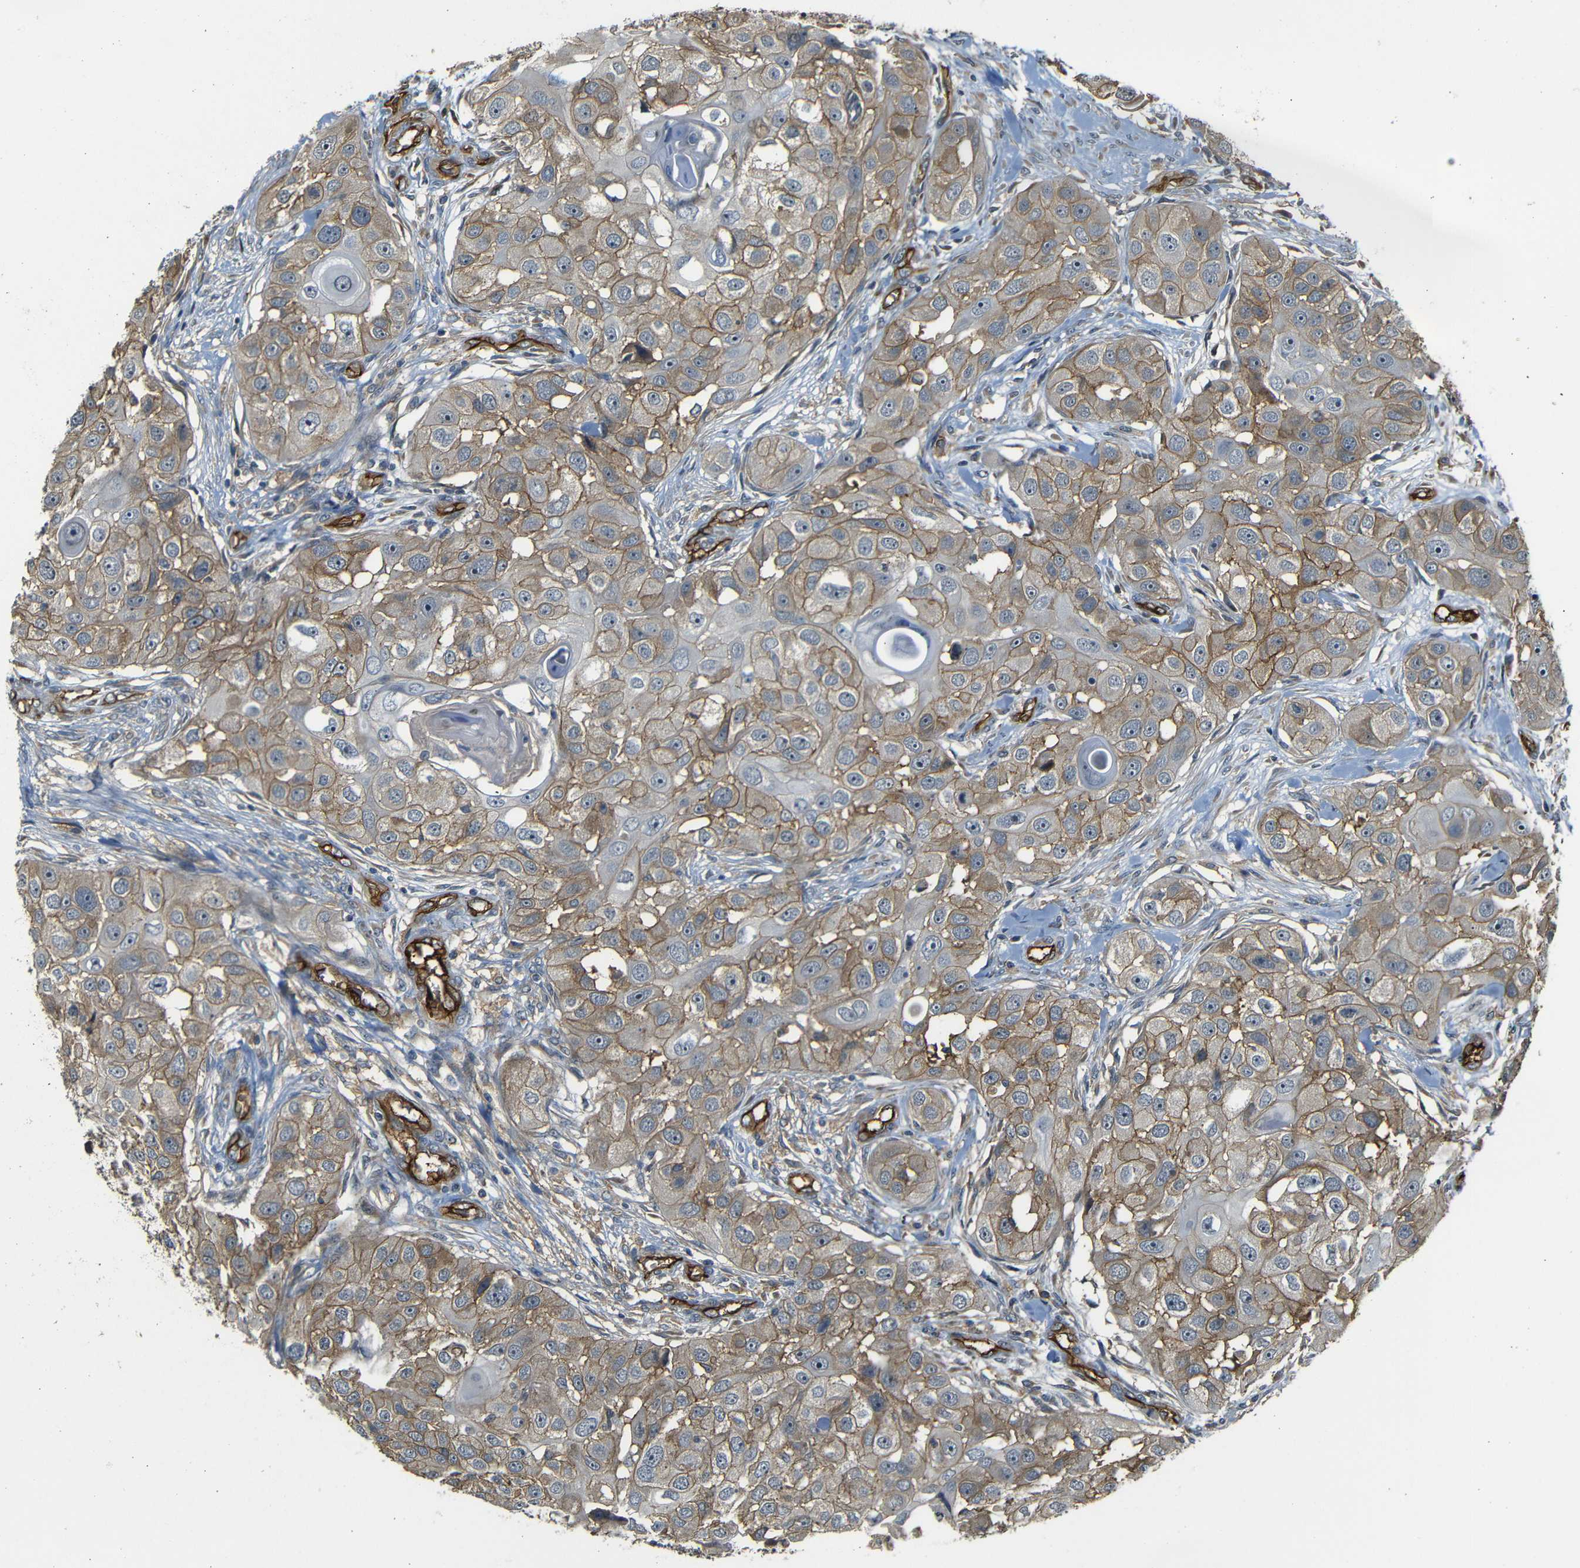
{"staining": {"intensity": "moderate", "quantity": ">75%", "location": "cytoplasmic/membranous"}, "tissue": "head and neck cancer", "cell_type": "Tumor cells", "image_type": "cancer", "snomed": [{"axis": "morphology", "description": "Normal tissue, NOS"}, {"axis": "morphology", "description": "Squamous cell carcinoma, NOS"}, {"axis": "topography", "description": "Skeletal muscle"}, {"axis": "topography", "description": "Head-Neck"}], "caption": "A high-resolution image shows immunohistochemistry staining of head and neck cancer (squamous cell carcinoma), which reveals moderate cytoplasmic/membranous staining in about >75% of tumor cells.", "gene": "RELL1", "patient": {"sex": "male", "age": 51}}